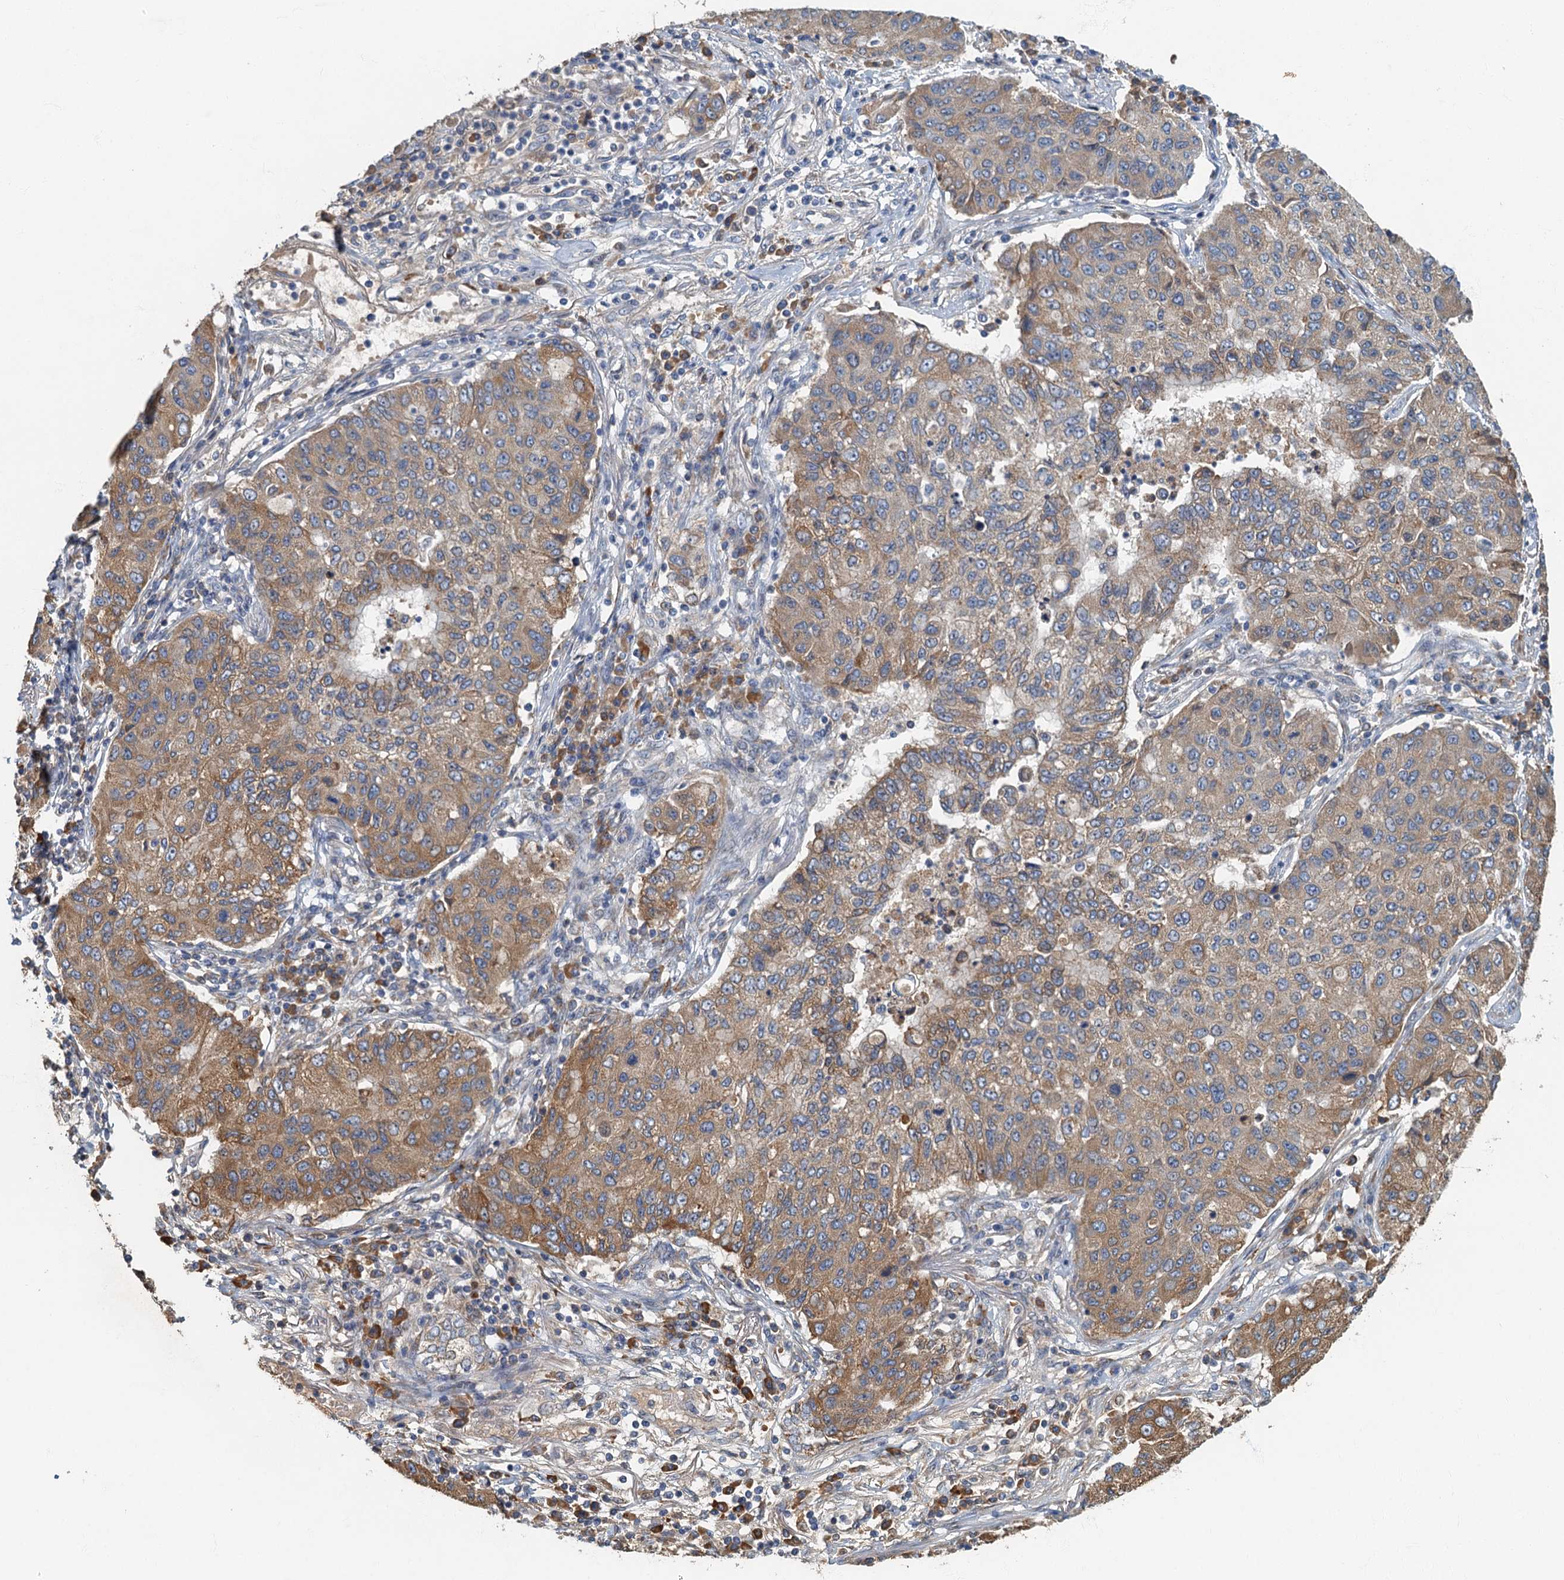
{"staining": {"intensity": "moderate", "quantity": ">75%", "location": "cytoplasmic/membranous"}, "tissue": "lung cancer", "cell_type": "Tumor cells", "image_type": "cancer", "snomed": [{"axis": "morphology", "description": "Squamous cell carcinoma, NOS"}, {"axis": "topography", "description": "Lung"}], "caption": "Lung squamous cell carcinoma stained for a protein displays moderate cytoplasmic/membranous positivity in tumor cells.", "gene": "SPDYC", "patient": {"sex": "male", "age": 74}}